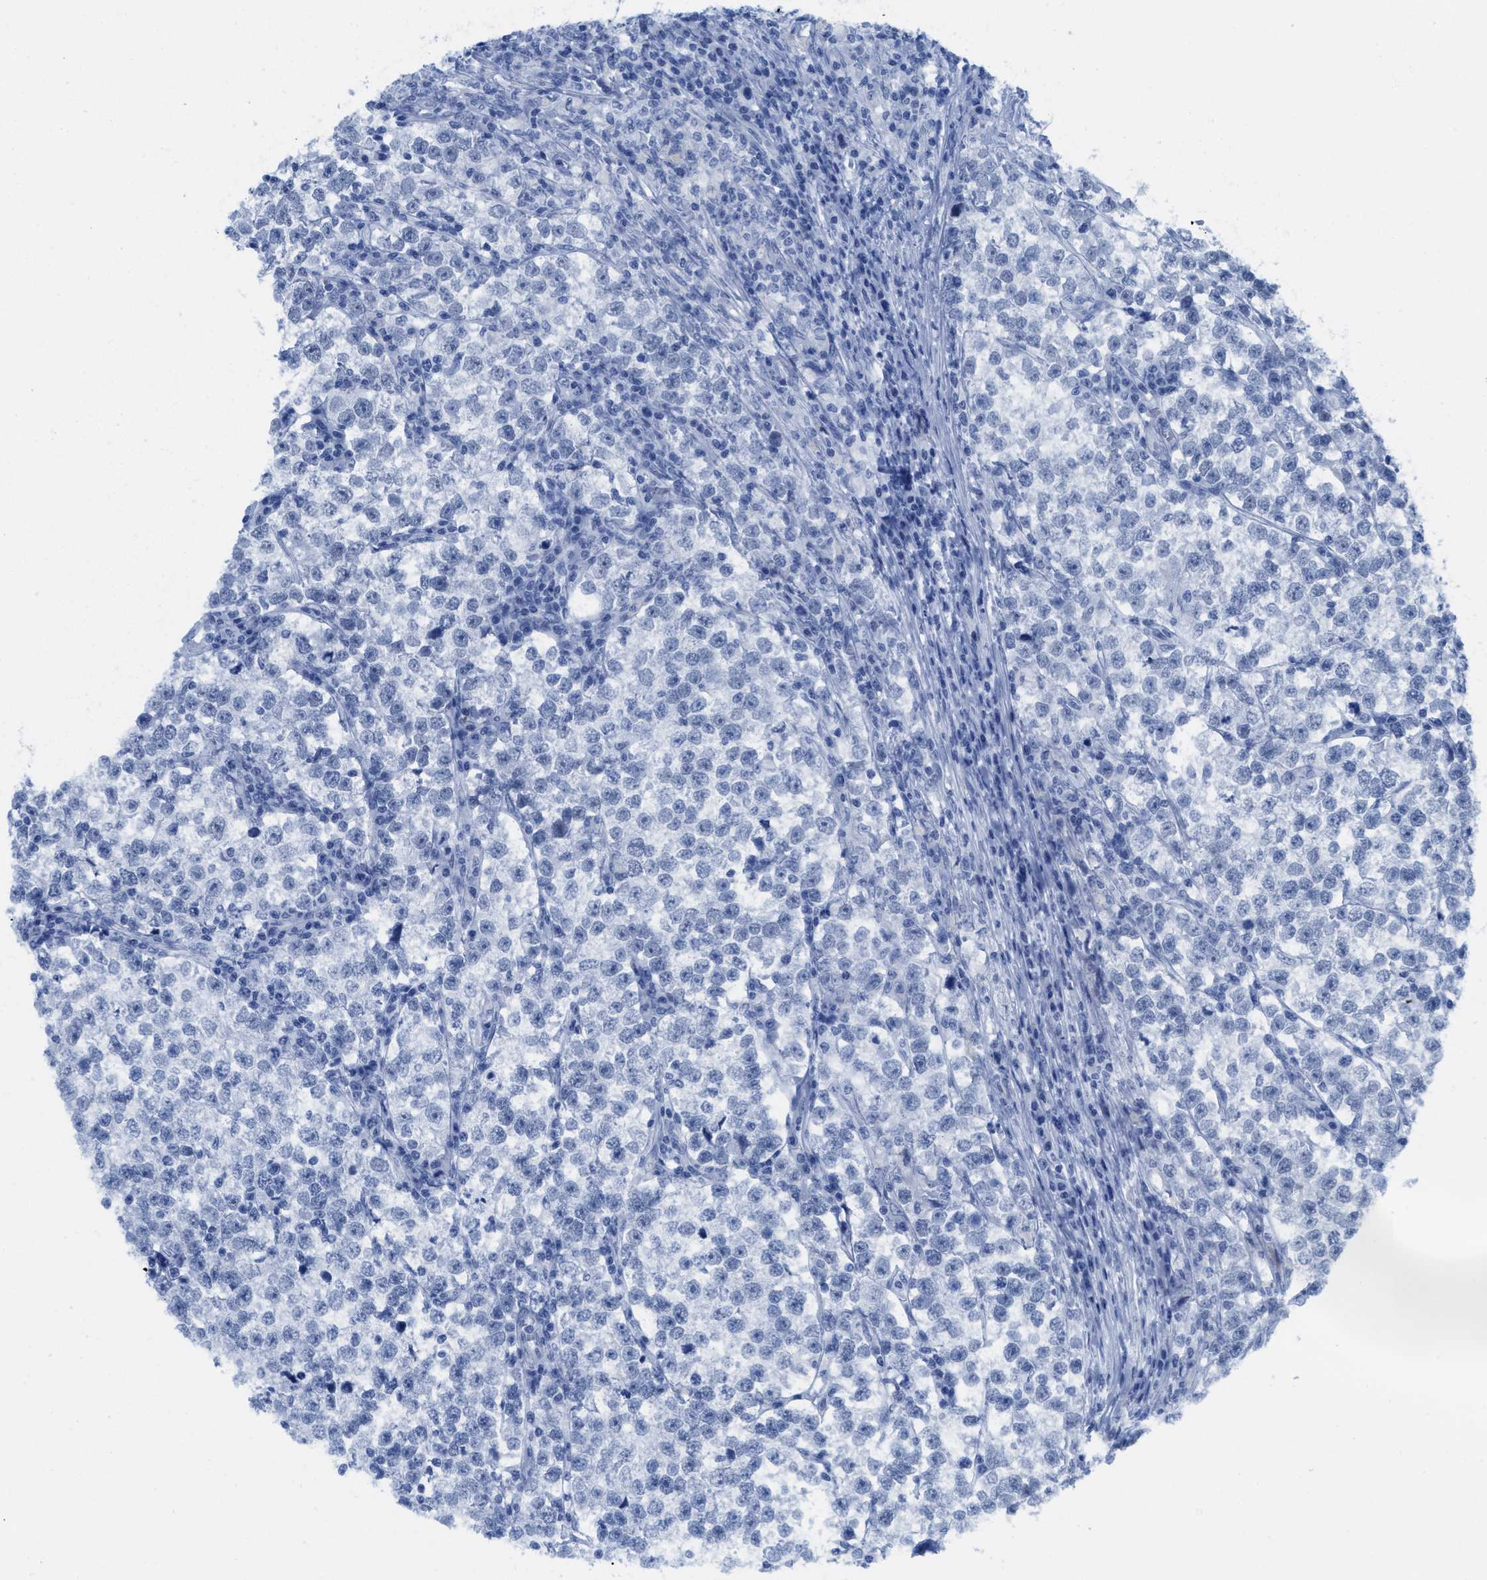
{"staining": {"intensity": "negative", "quantity": "none", "location": "none"}, "tissue": "testis cancer", "cell_type": "Tumor cells", "image_type": "cancer", "snomed": [{"axis": "morphology", "description": "Normal tissue, NOS"}, {"axis": "morphology", "description": "Seminoma, NOS"}, {"axis": "topography", "description": "Testis"}], "caption": "Immunohistochemistry (IHC) histopathology image of human testis cancer (seminoma) stained for a protein (brown), which reveals no positivity in tumor cells.", "gene": "WDR4", "patient": {"sex": "male", "age": 43}}